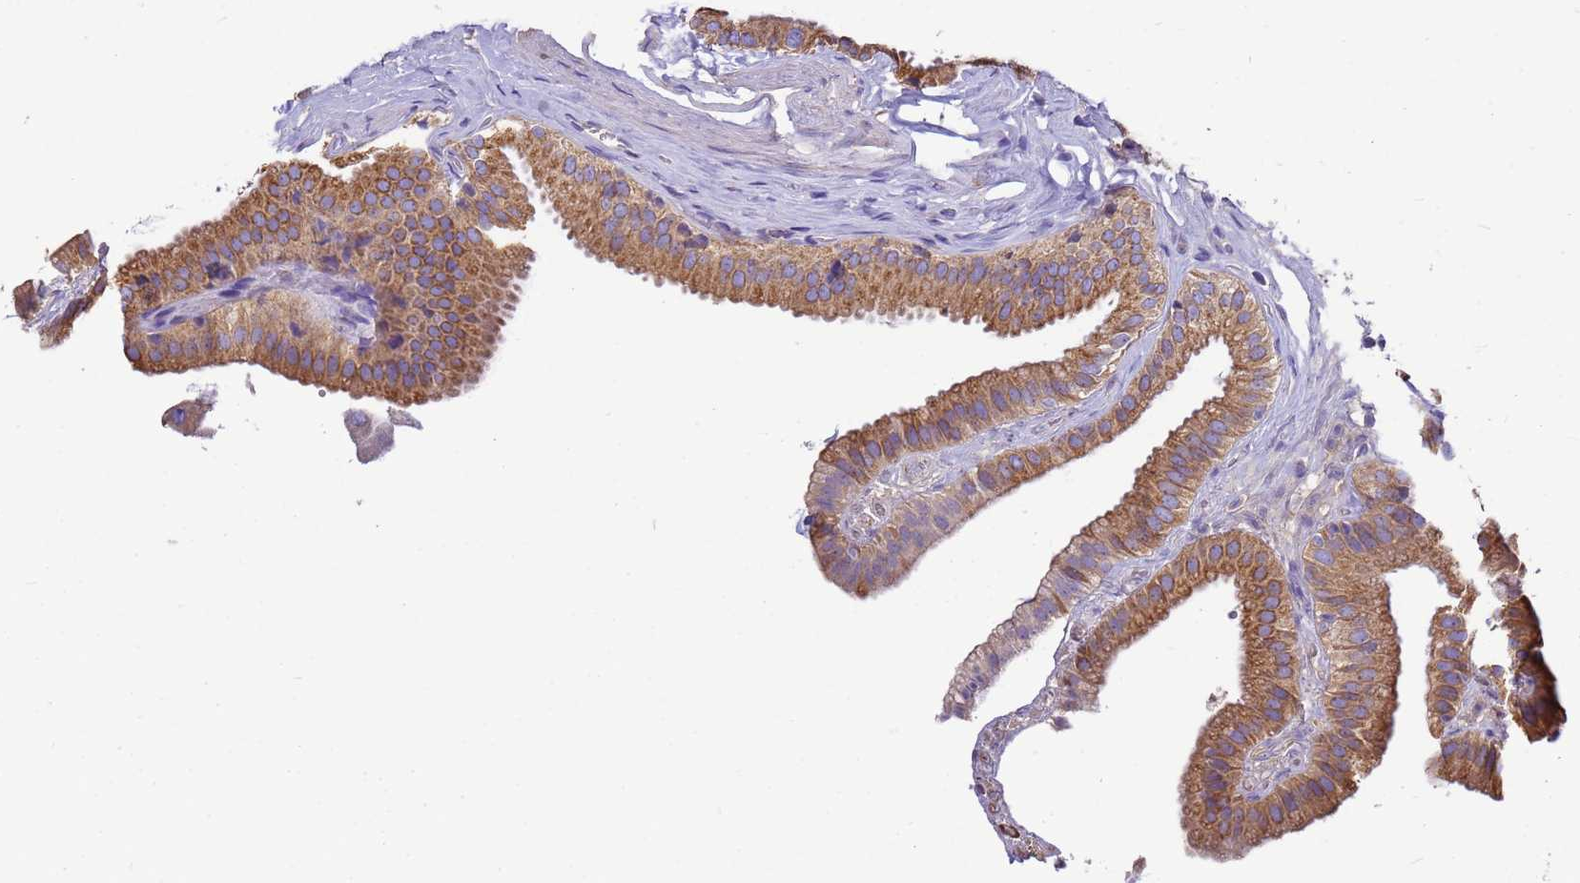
{"staining": {"intensity": "moderate", "quantity": ">75%", "location": "cytoplasmic/membranous"}, "tissue": "gallbladder", "cell_type": "Glandular cells", "image_type": "normal", "snomed": [{"axis": "morphology", "description": "Normal tissue, NOS"}, {"axis": "topography", "description": "Gallbladder"}], "caption": "An IHC image of unremarkable tissue is shown. Protein staining in brown highlights moderate cytoplasmic/membranous positivity in gallbladder within glandular cells.", "gene": "ENSG00000198211", "patient": {"sex": "female", "age": 61}}